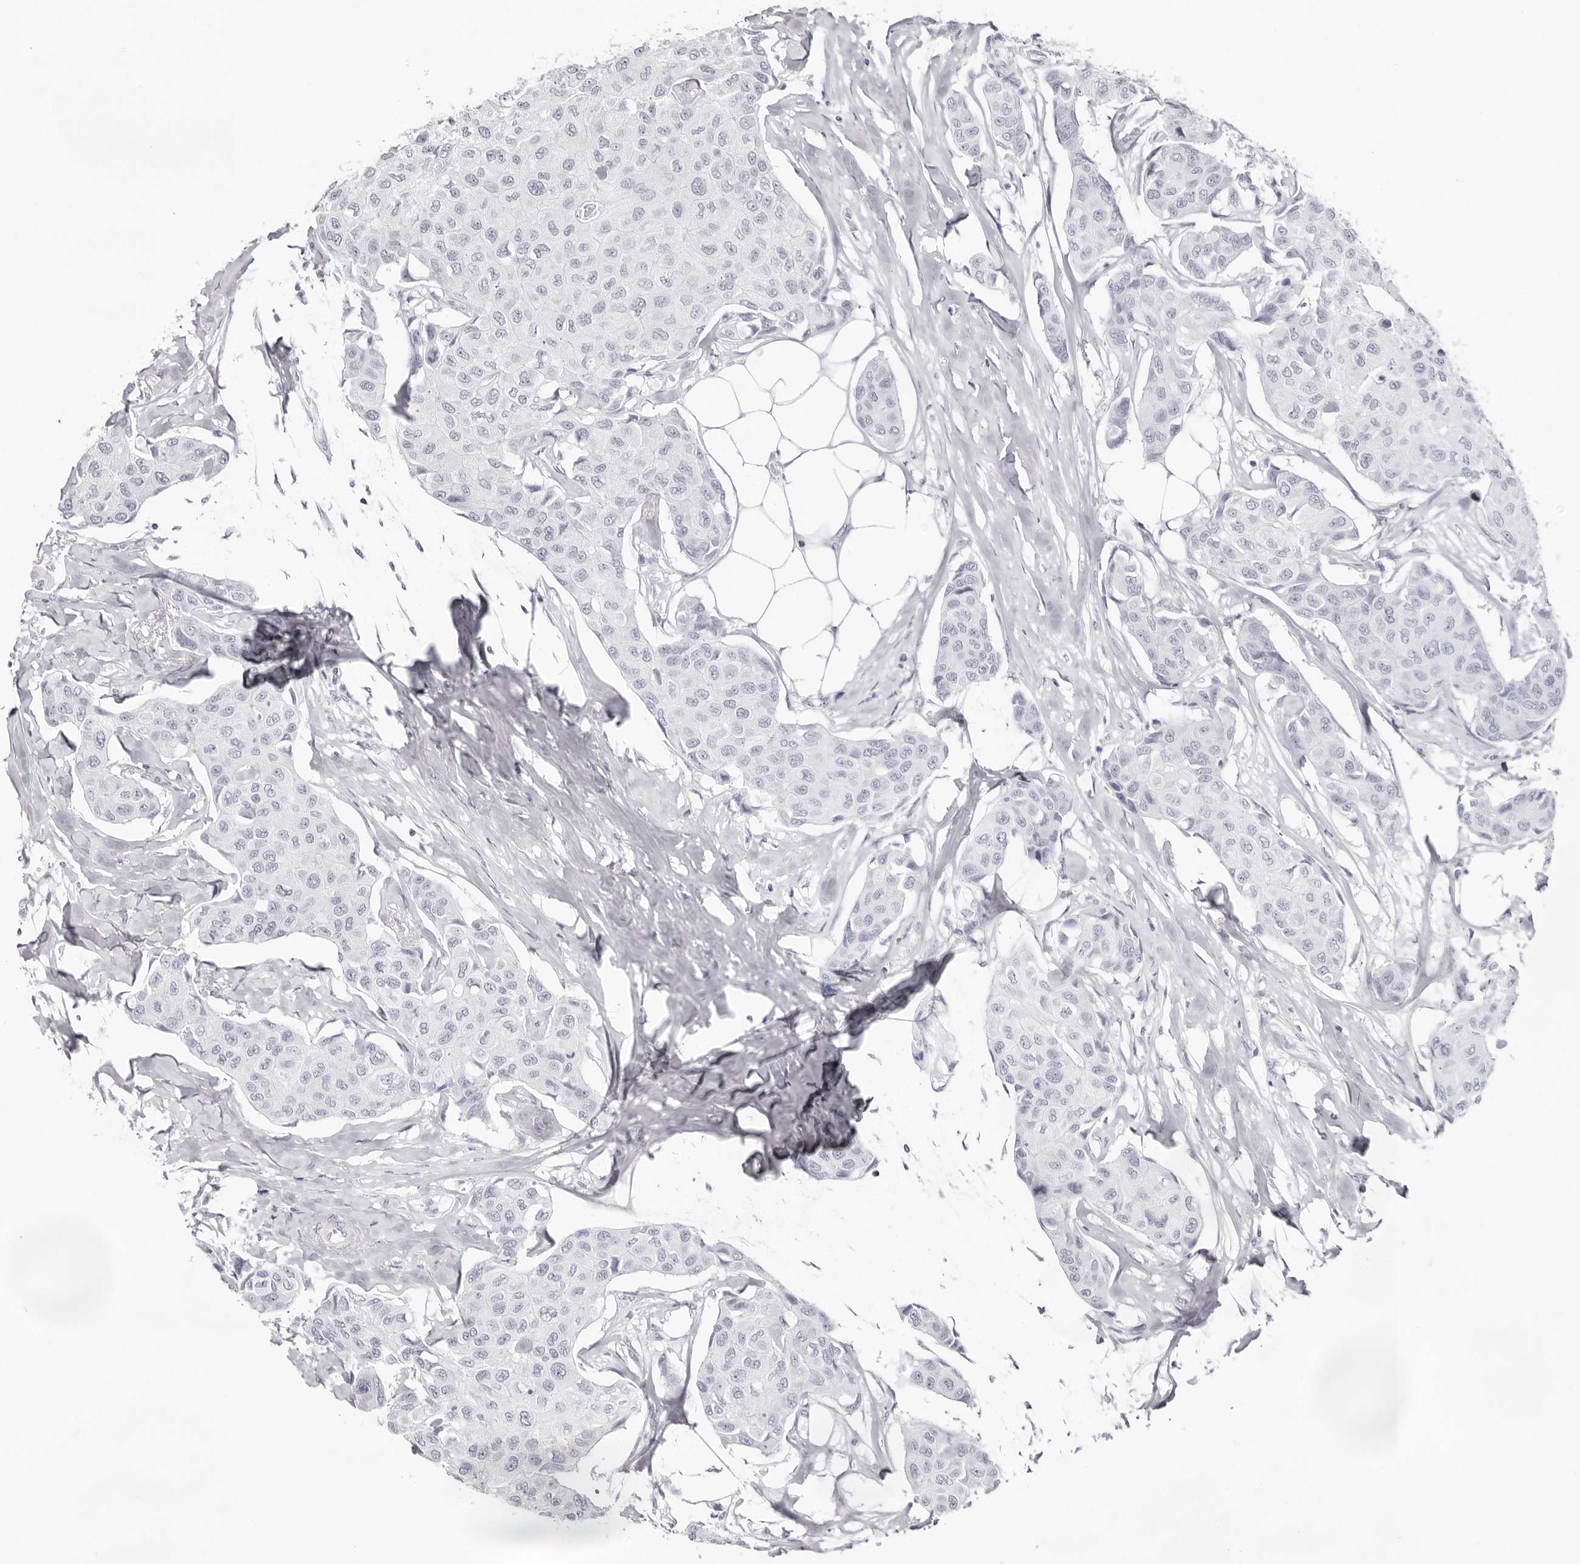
{"staining": {"intensity": "negative", "quantity": "none", "location": "none"}, "tissue": "breast cancer", "cell_type": "Tumor cells", "image_type": "cancer", "snomed": [{"axis": "morphology", "description": "Duct carcinoma"}, {"axis": "topography", "description": "Breast"}], "caption": "The histopathology image reveals no significant positivity in tumor cells of breast infiltrating ductal carcinoma.", "gene": "INSL3", "patient": {"sex": "female", "age": 80}}